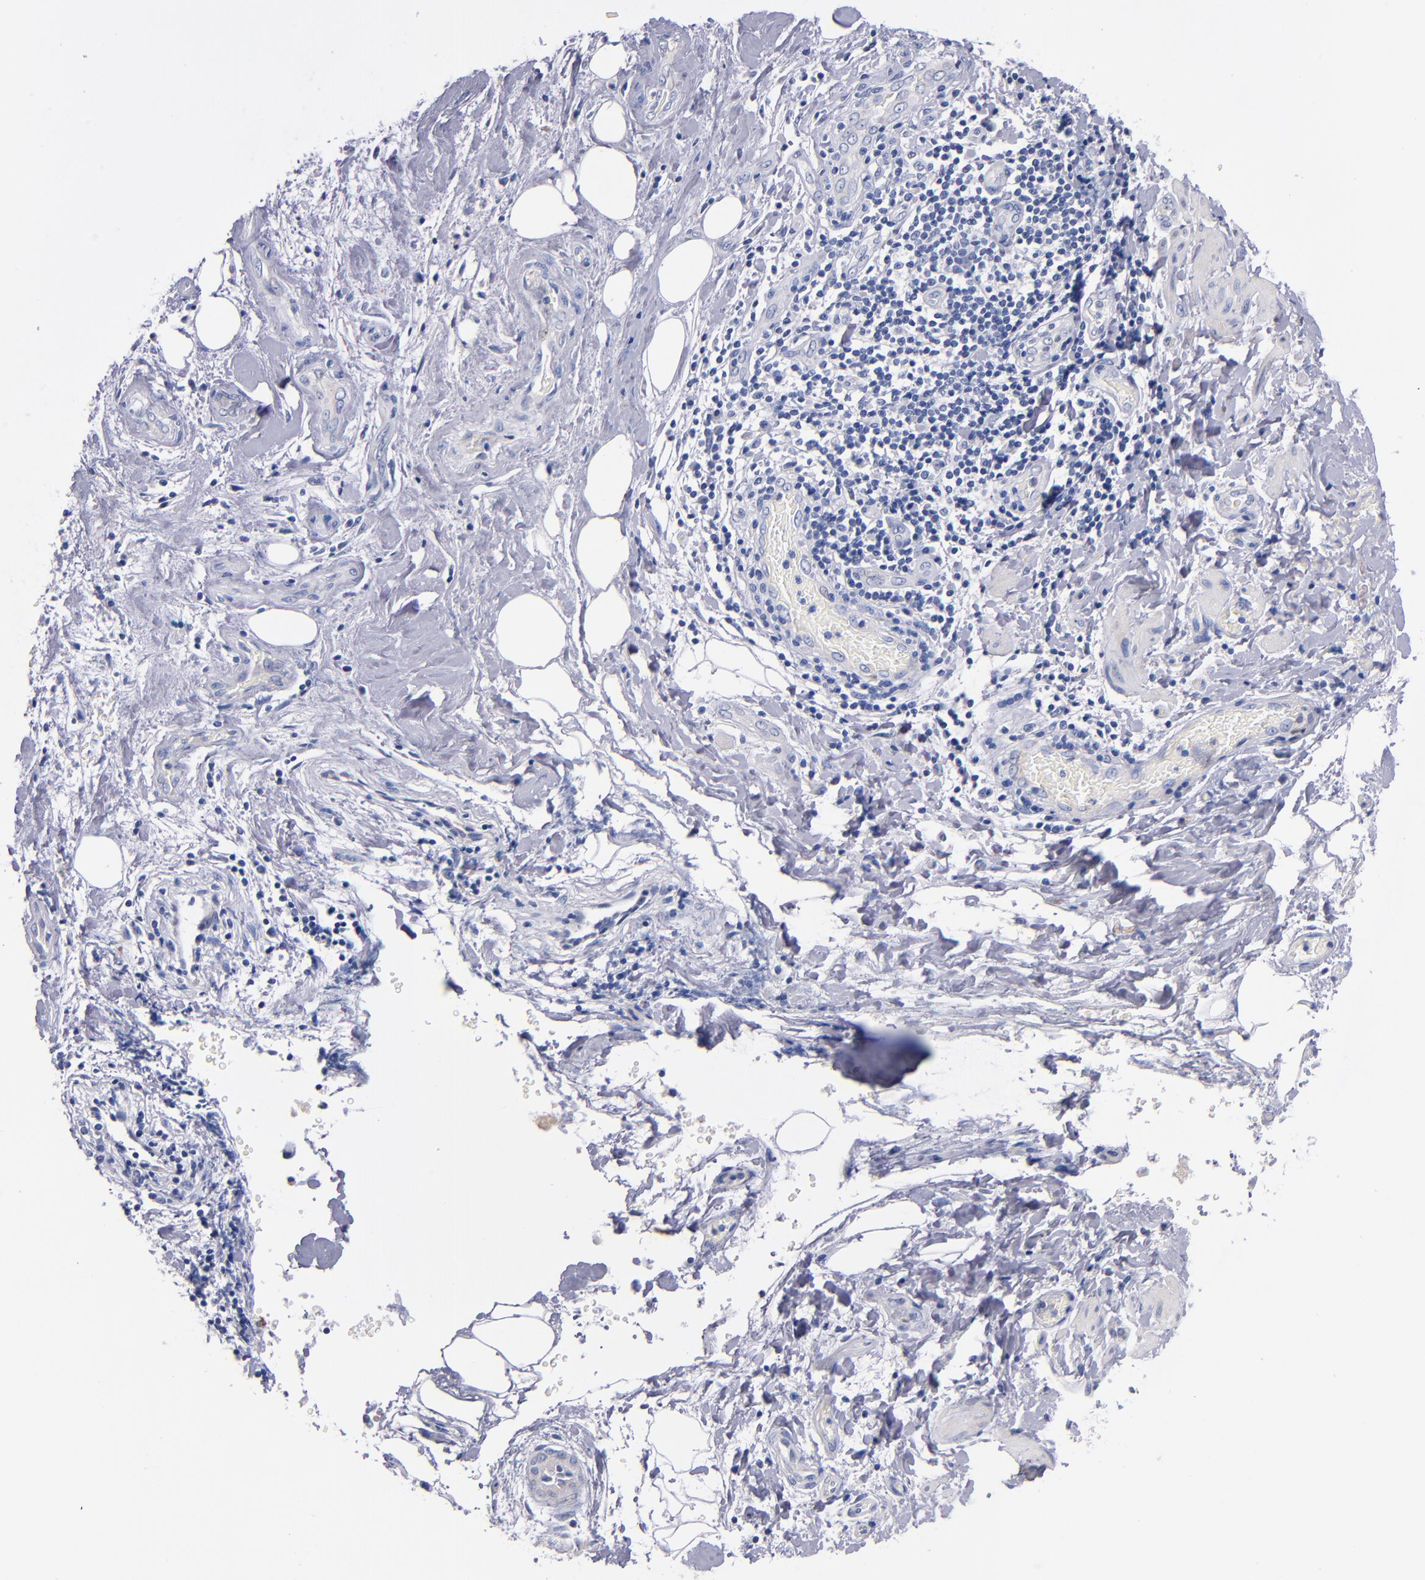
{"staining": {"intensity": "negative", "quantity": "none", "location": "none"}, "tissue": "liver cancer", "cell_type": "Tumor cells", "image_type": "cancer", "snomed": [{"axis": "morphology", "description": "Cholangiocarcinoma"}, {"axis": "topography", "description": "Liver"}], "caption": "The photomicrograph displays no significant staining in tumor cells of liver cancer.", "gene": "CNTNAP2", "patient": {"sex": "male", "age": 58}}